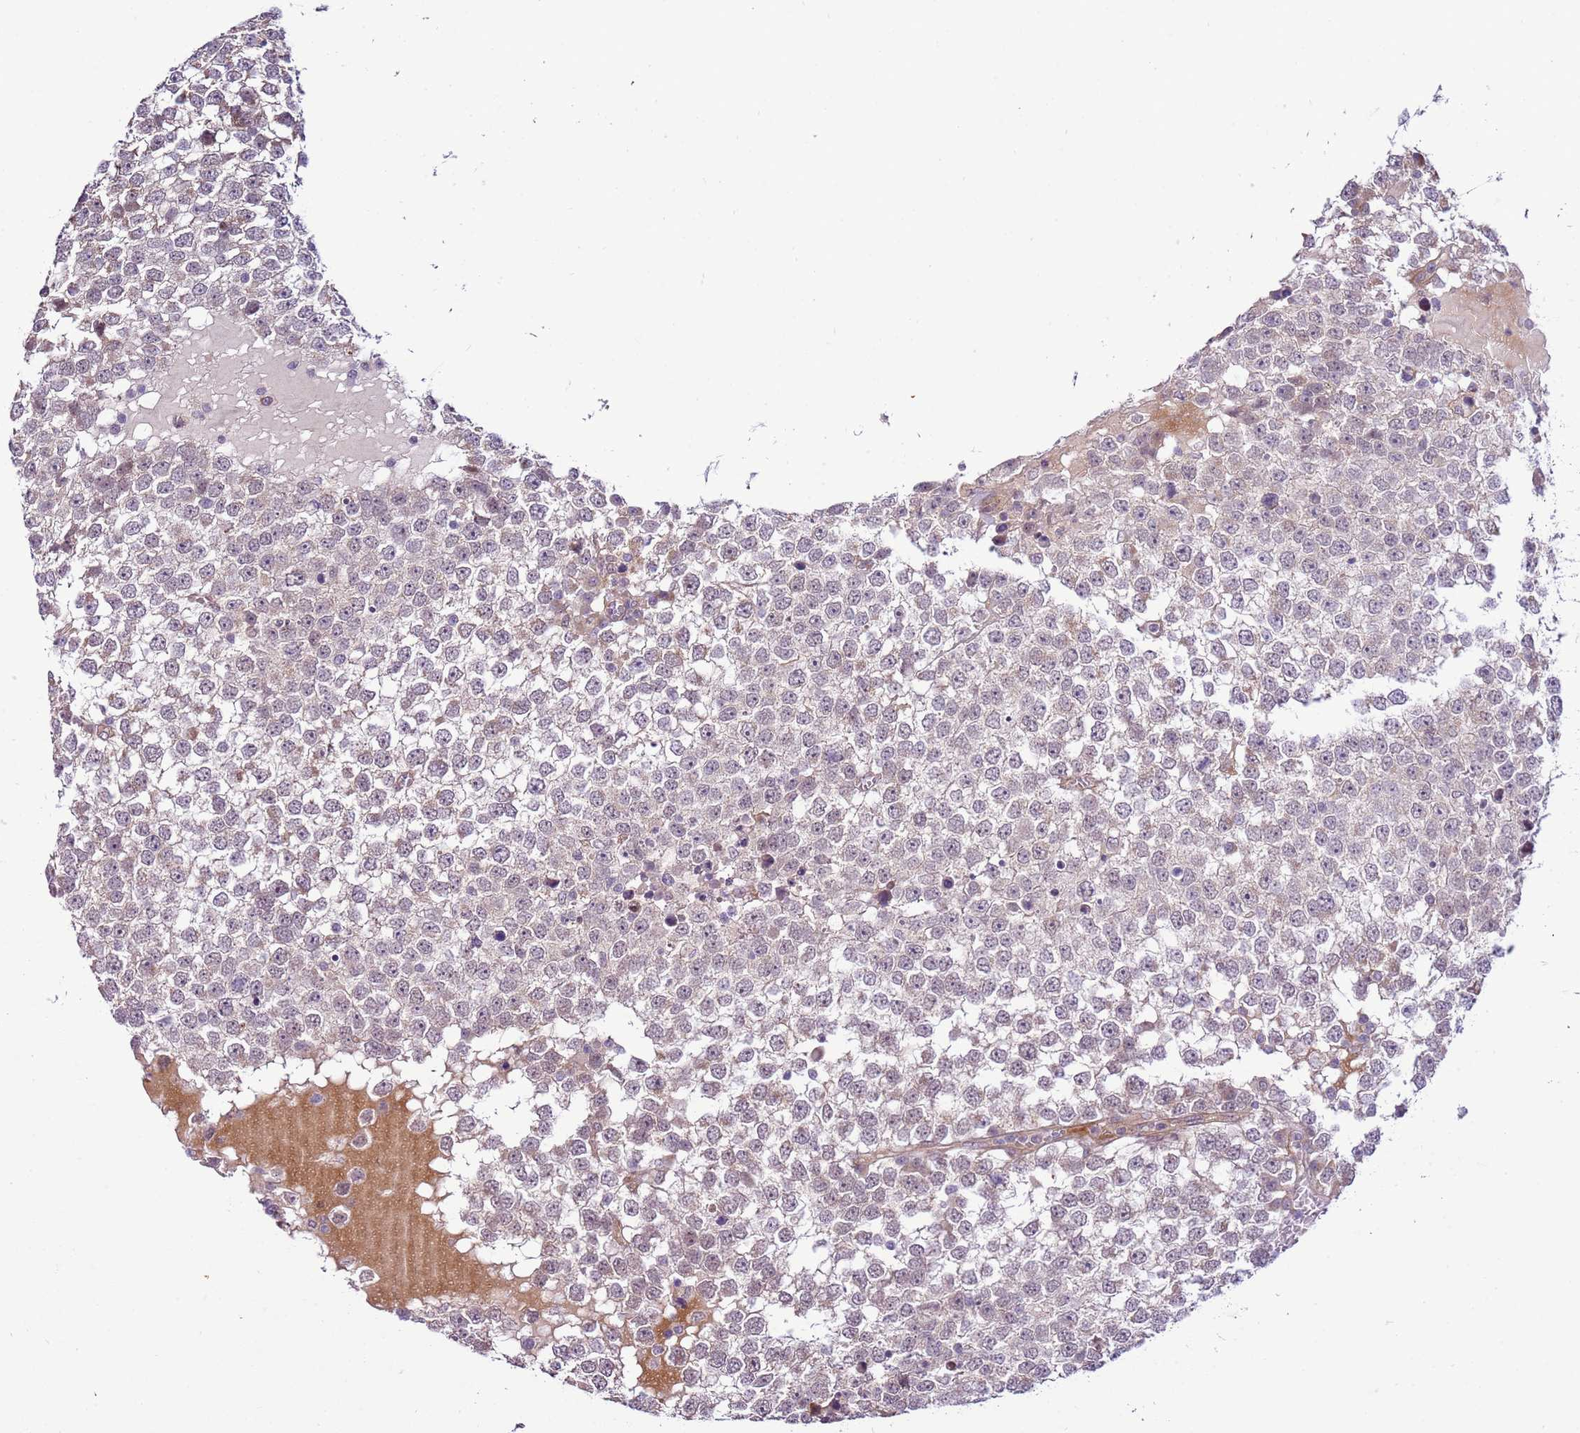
{"staining": {"intensity": "negative", "quantity": "none", "location": "none"}, "tissue": "testis cancer", "cell_type": "Tumor cells", "image_type": "cancer", "snomed": [{"axis": "morphology", "description": "Seminoma, NOS"}, {"axis": "topography", "description": "Testis"}], "caption": "The image reveals no staining of tumor cells in testis cancer. Nuclei are stained in blue.", "gene": "SCARA3", "patient": {"sex": "male", "age": 65}}